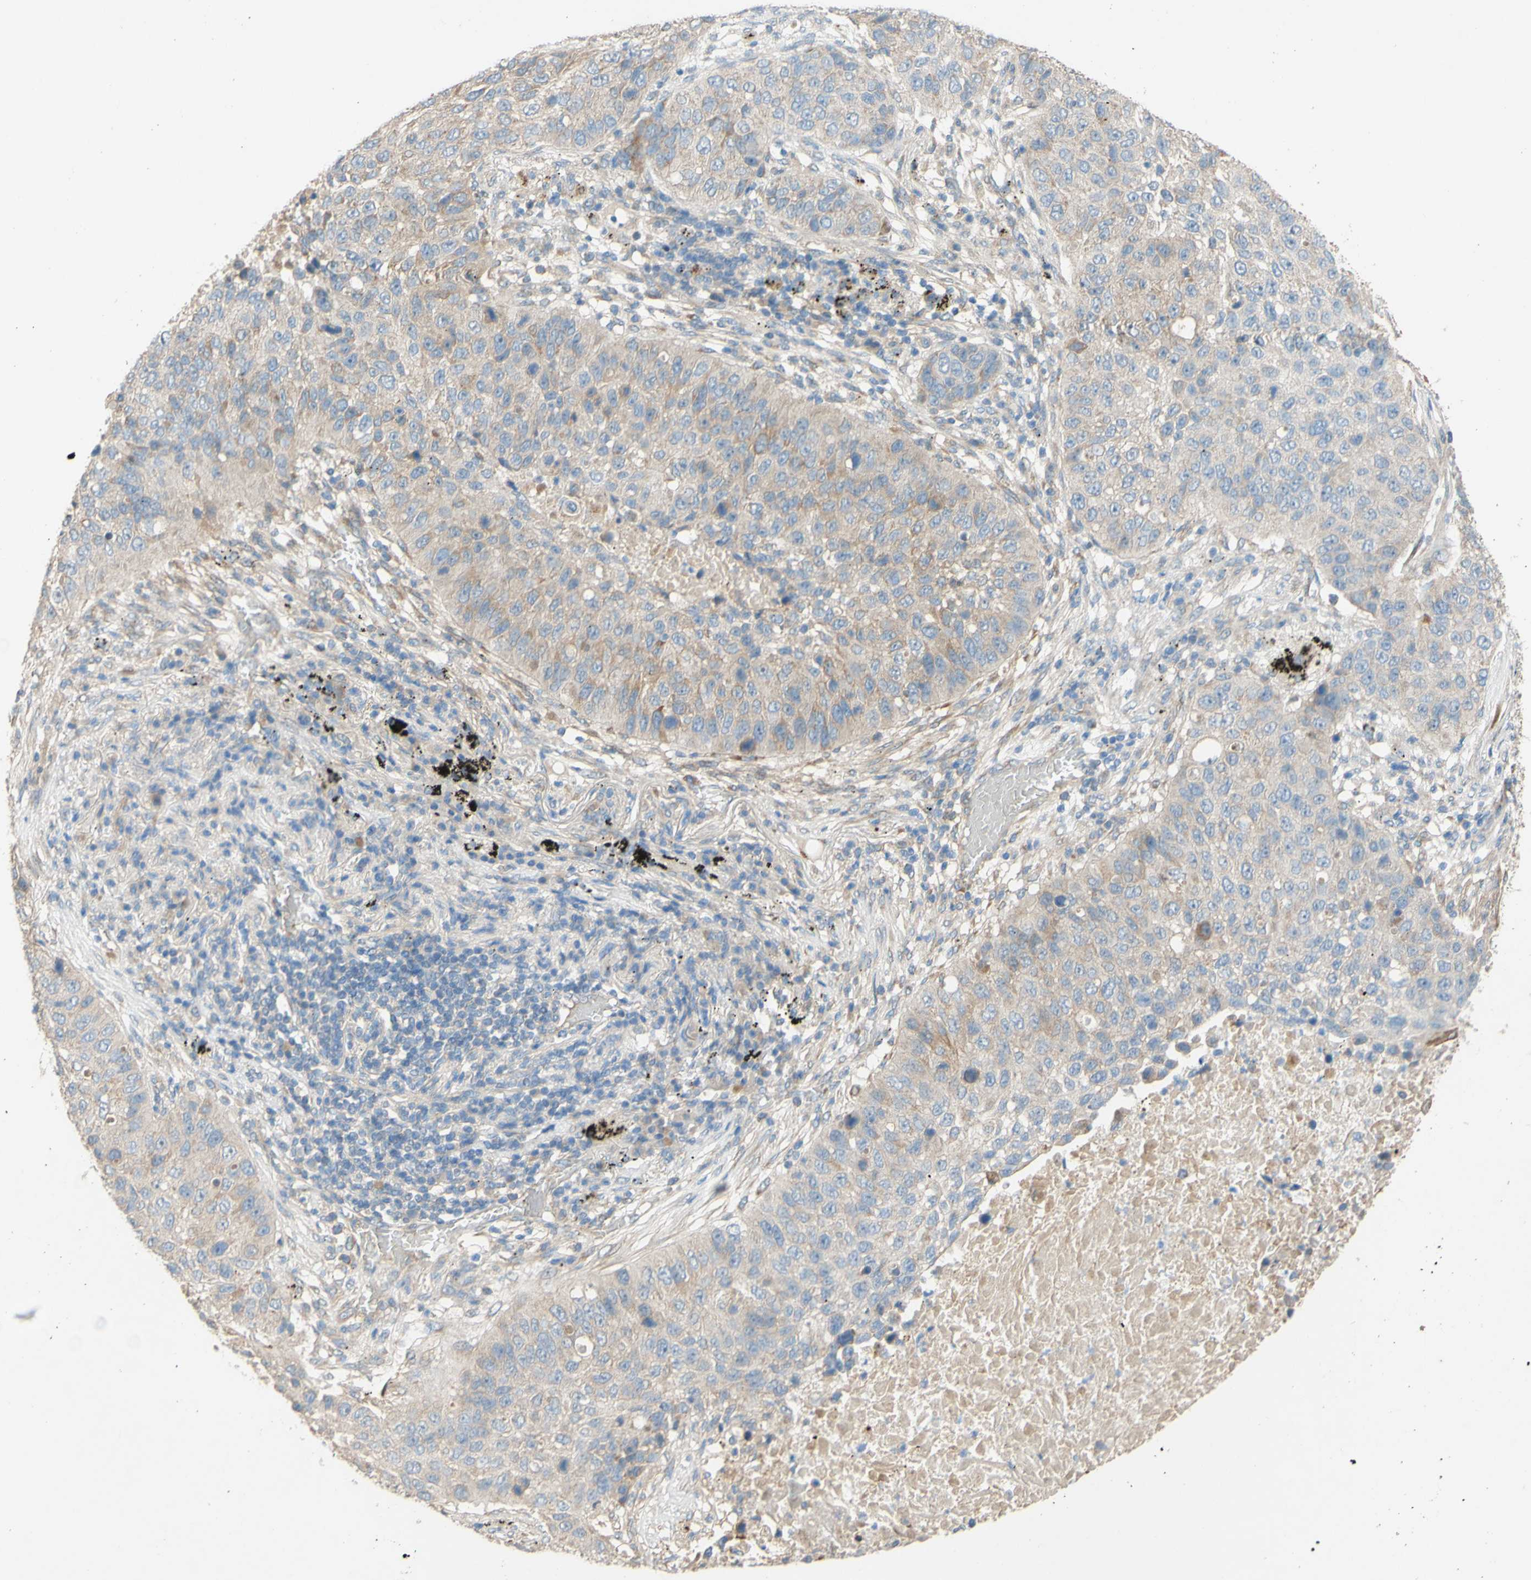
{"staining": {"intensity": "weak", "quantity": "25%-75%", "location": "cytoplasmic/membranous"}, "tissue": "lung cancer", "cell_type": "Tumor cells", "image_type": "cancer", "snomed": [{"axis": "morphology", "description": "Squamous cell carcinoma, NOS"}, {"axis": "topography", "description": "Lung"}], "caption": "The micrograph exhibits a brown stain indicating the presence of a protein in the cytoplasmic/membranous of tumor cells in lung cancer.", "gene": "DKK3", "patient": {"sex": "male", "age": 57}}